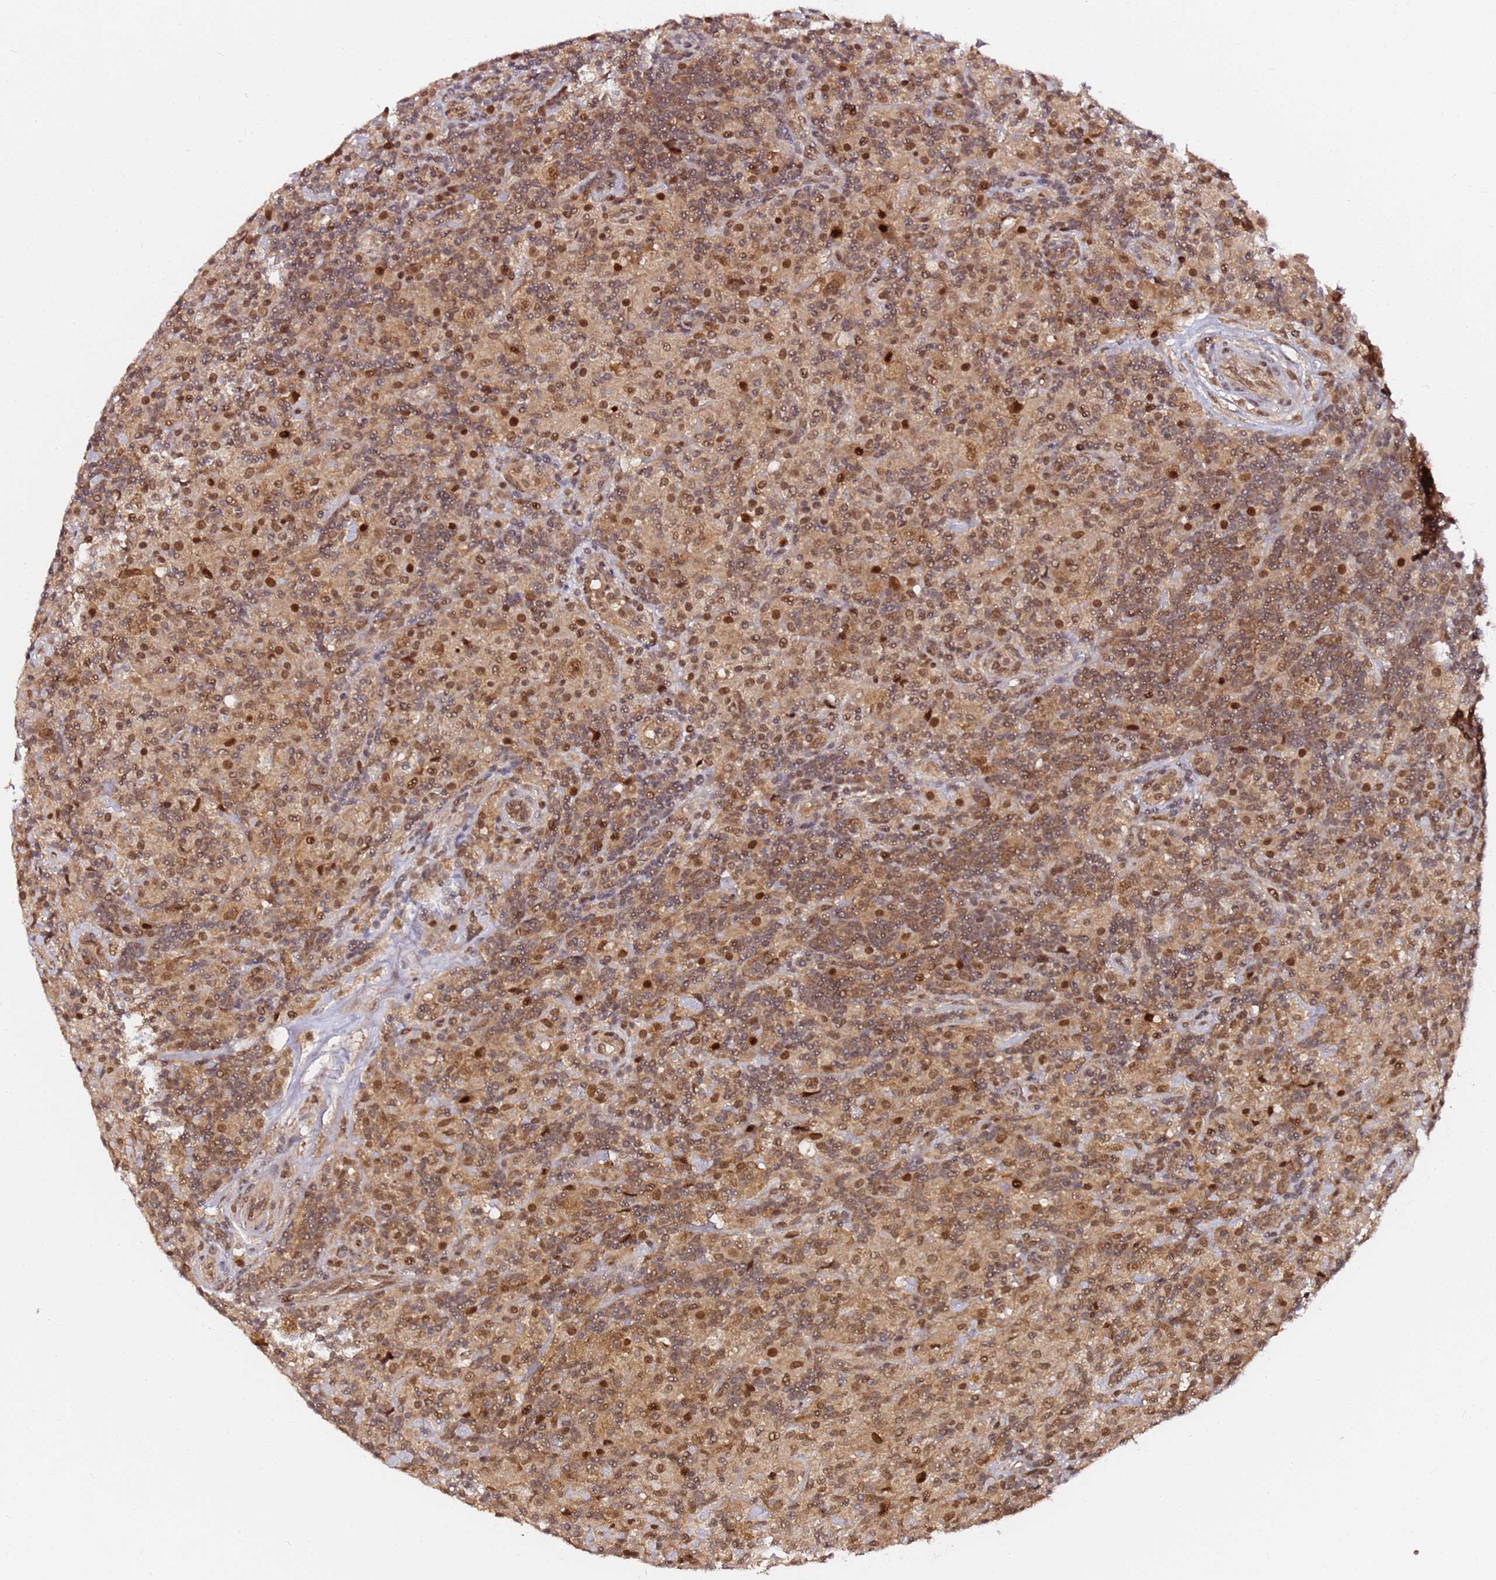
{"staining": {"intensity": "moderate", "quantity": ">75%", "location": "nuclear"}, "tissue": "lymphoma", "cell_type": "Tumor cells", "image_type": "cancer", "snomed": [{"axis": "morphology", "description": "Hodgkin's disease, NOS"}, {"axis": "topography", "description": "Lymph node"}], "caption": "Immunohistochemical staining of lymphoma reveals medium levels of moderate nuclear expression in about >75% of tumor cells. (DAB (3,3'-diaminobenzidine) IHC with brightfield microscopy, high magnification).", "gene": "RGS18", "patient": {"sex": "male", "age": 70}}